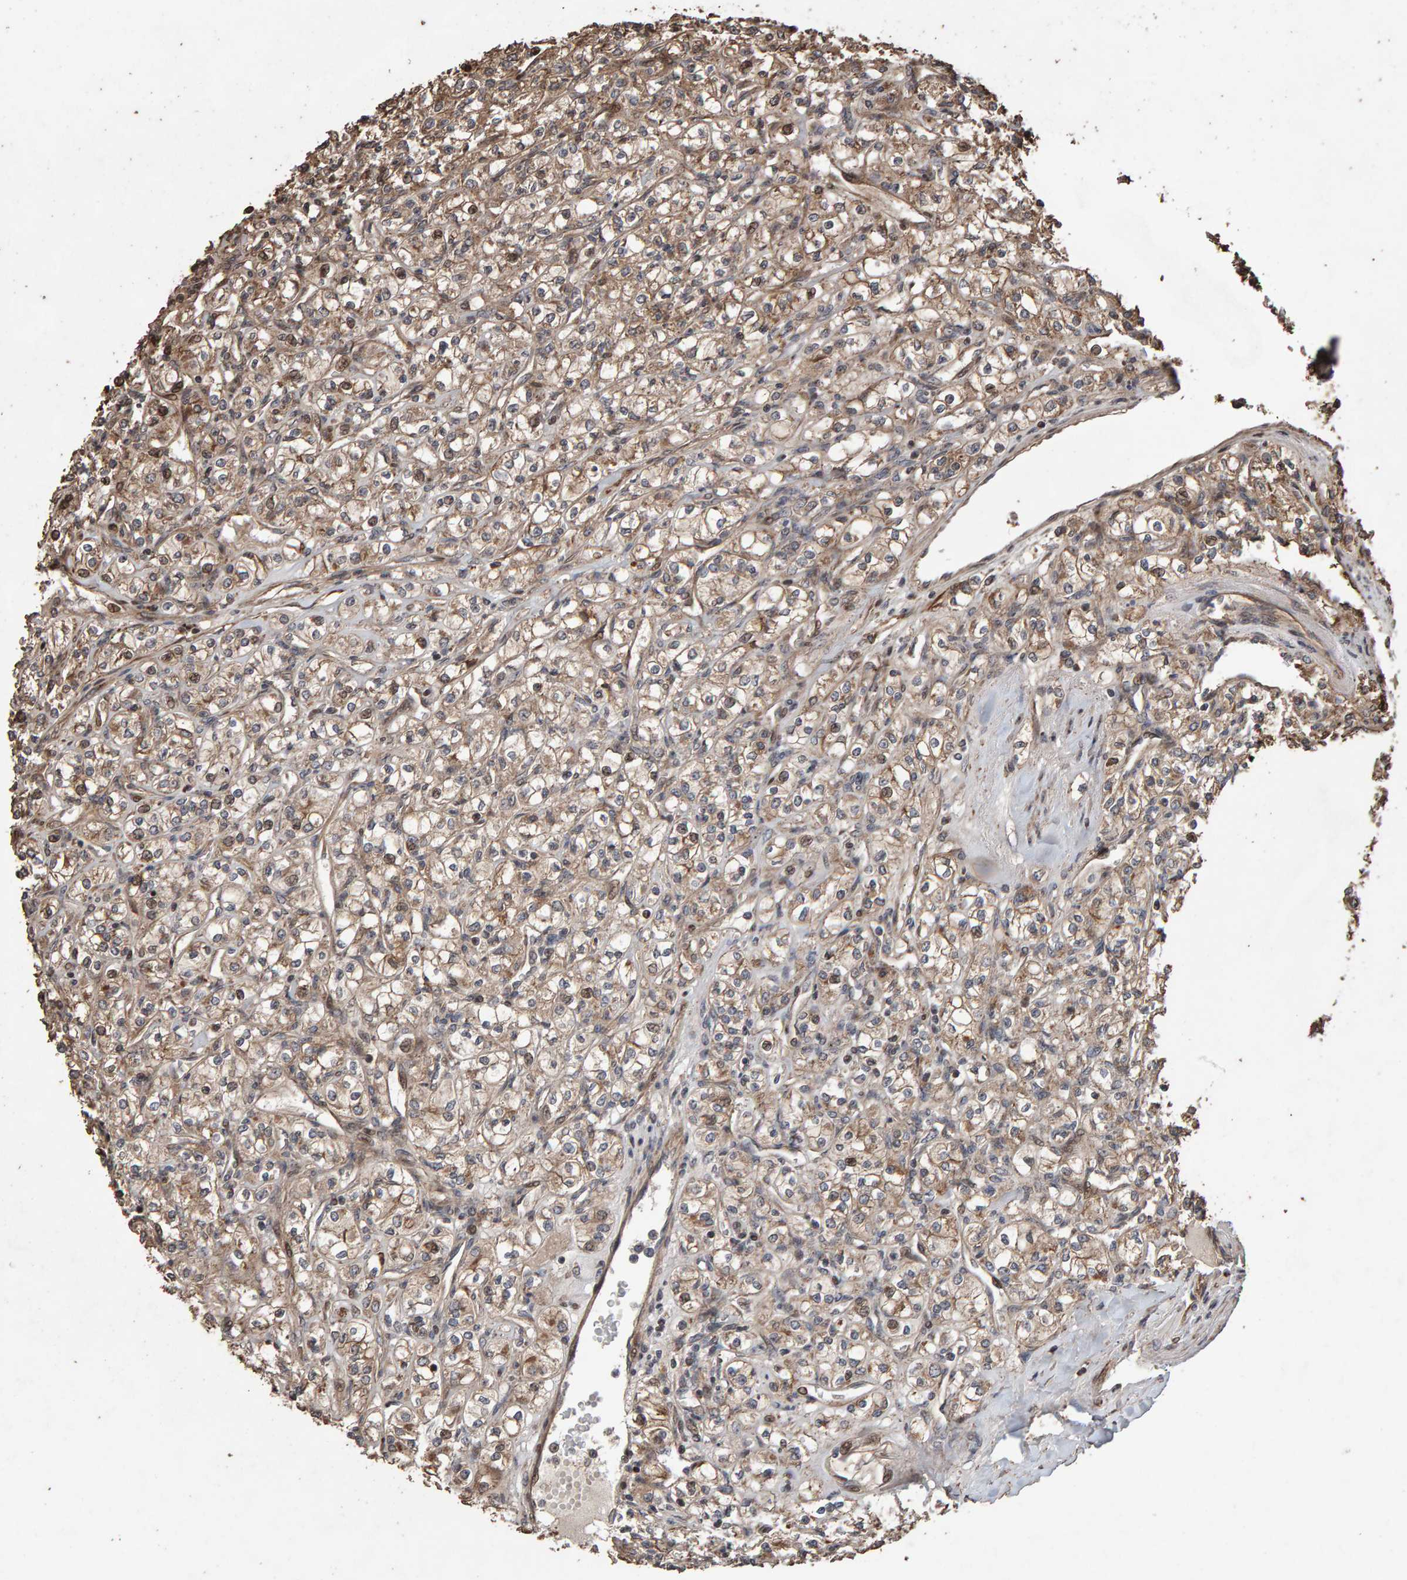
{"staining": {"intensity": "weak", "quantity": ">75%", "location": "cytoplasmic/membranous"}, "tissue": "renal cancer", "cell_type": "Tumor cells", "image_type": "cancer", "snomed": [{"axis": "morphology", "description": "Adenocarcinoma, NOS"}, {"axis": "topography", "description": "Kidney"}], "caption": "Brown immunohistochemical staining in renal cancer (adenocarcinoma) exhibits weak cytoplasmic/membranous expression in approximately >75% of tumor cells. Using DAB (brown) and hematoxylin (blue) stains, captured at high magnification using brightfield microscopy.", "gene": "OSBP2", "patient": {"sex": "male", "age": 77}}